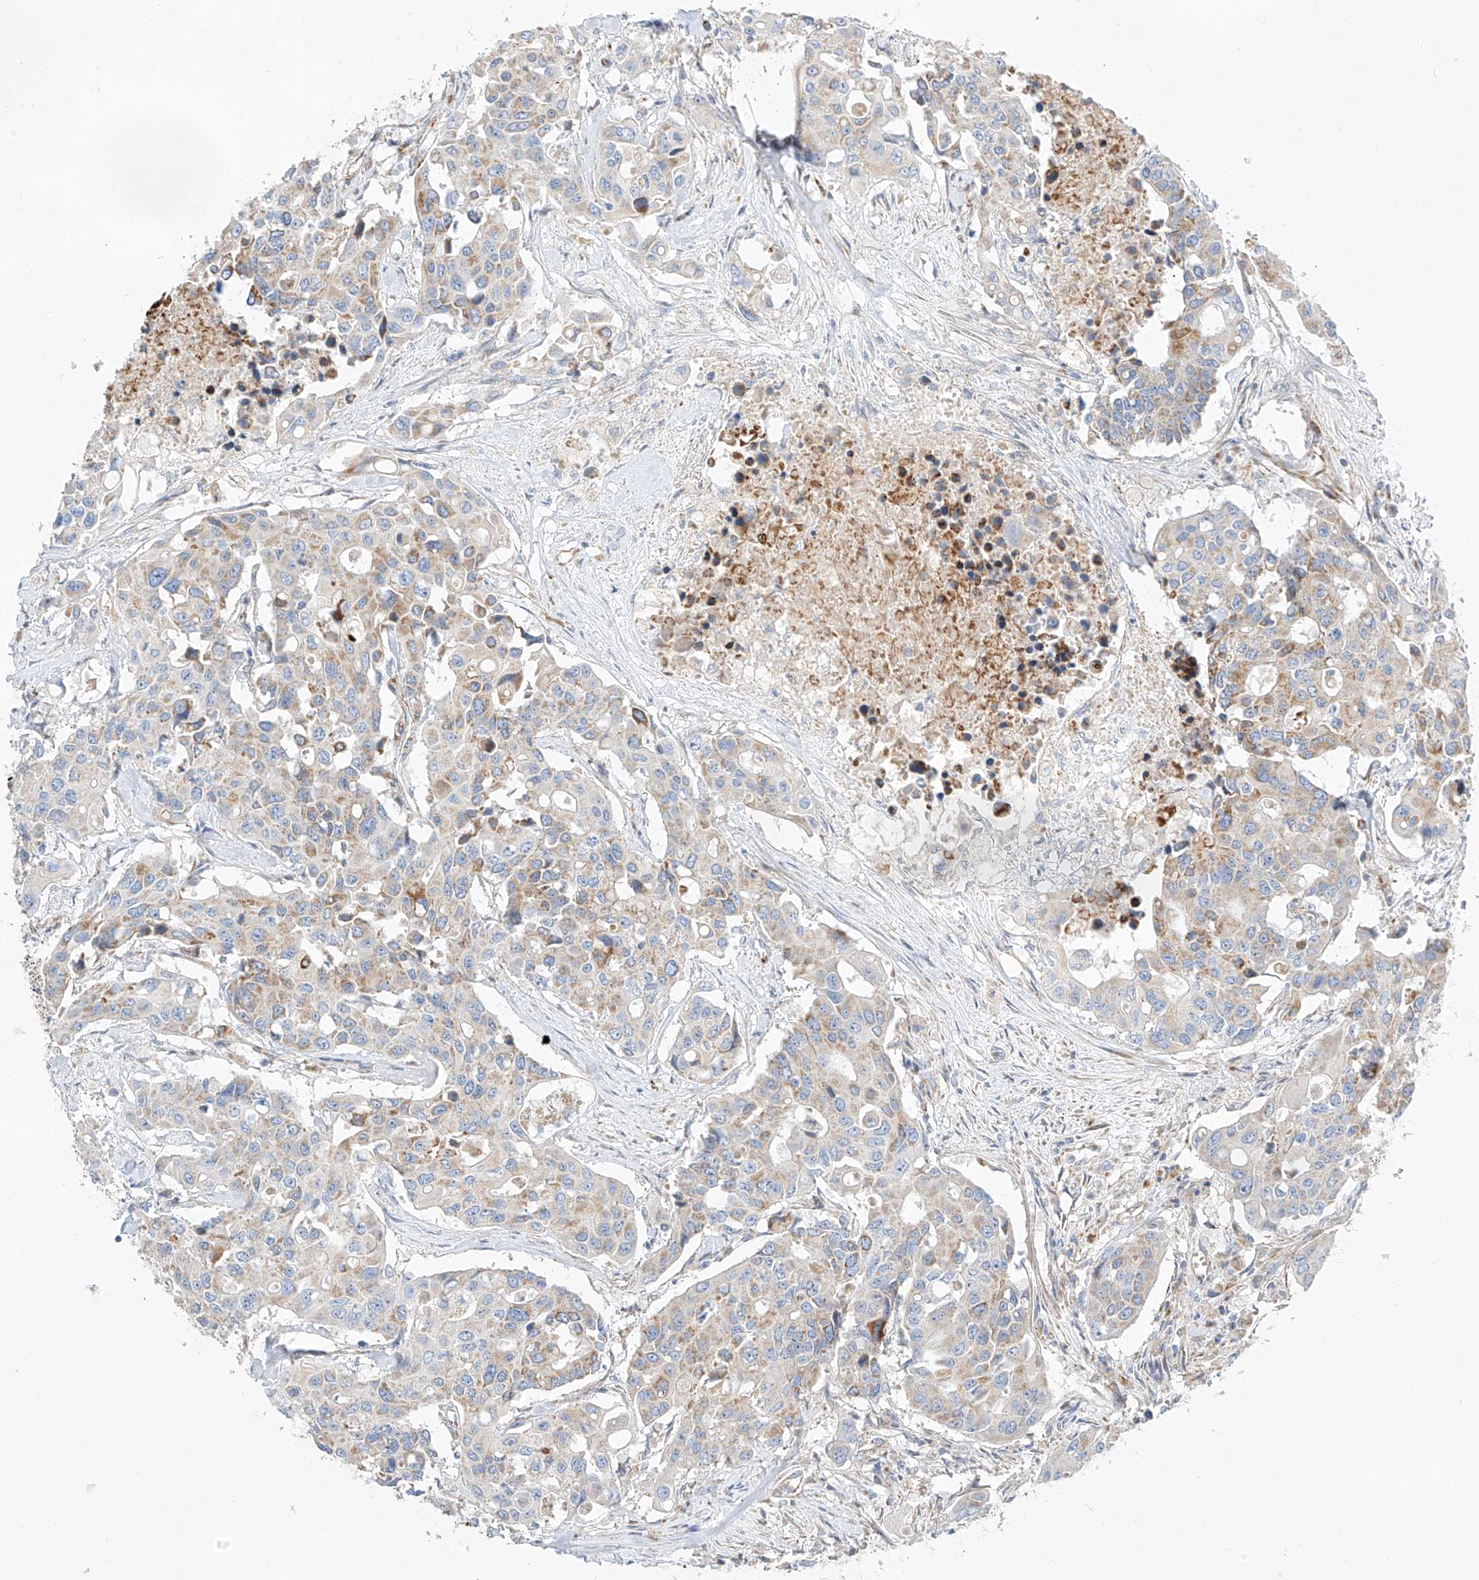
{"staining": {"intensity": "moderate", "quantity": "<25%", "location": "cytoplasmic/membranous"}, "tissue": "colorectal cancer", "cell_type": "Tumor cells", "image_type": "cancer", "snomed": [{"axis": "morphology", "description": "Adenocarcinoma, NOS"}, {"axis": "topography", "description": "Colon"}], "caption": "Tumor cells demonstrate moderate cytoplasmic/membranous staining in approximately <25% of cells in adenocarcinoma (colorectal). Using DAB (brown) and hematoxylin (blue) stains, captured at high magnification using brightfield microscopy.", "gene": "CST9", "patient": {"sex": "male", "age": 77}}